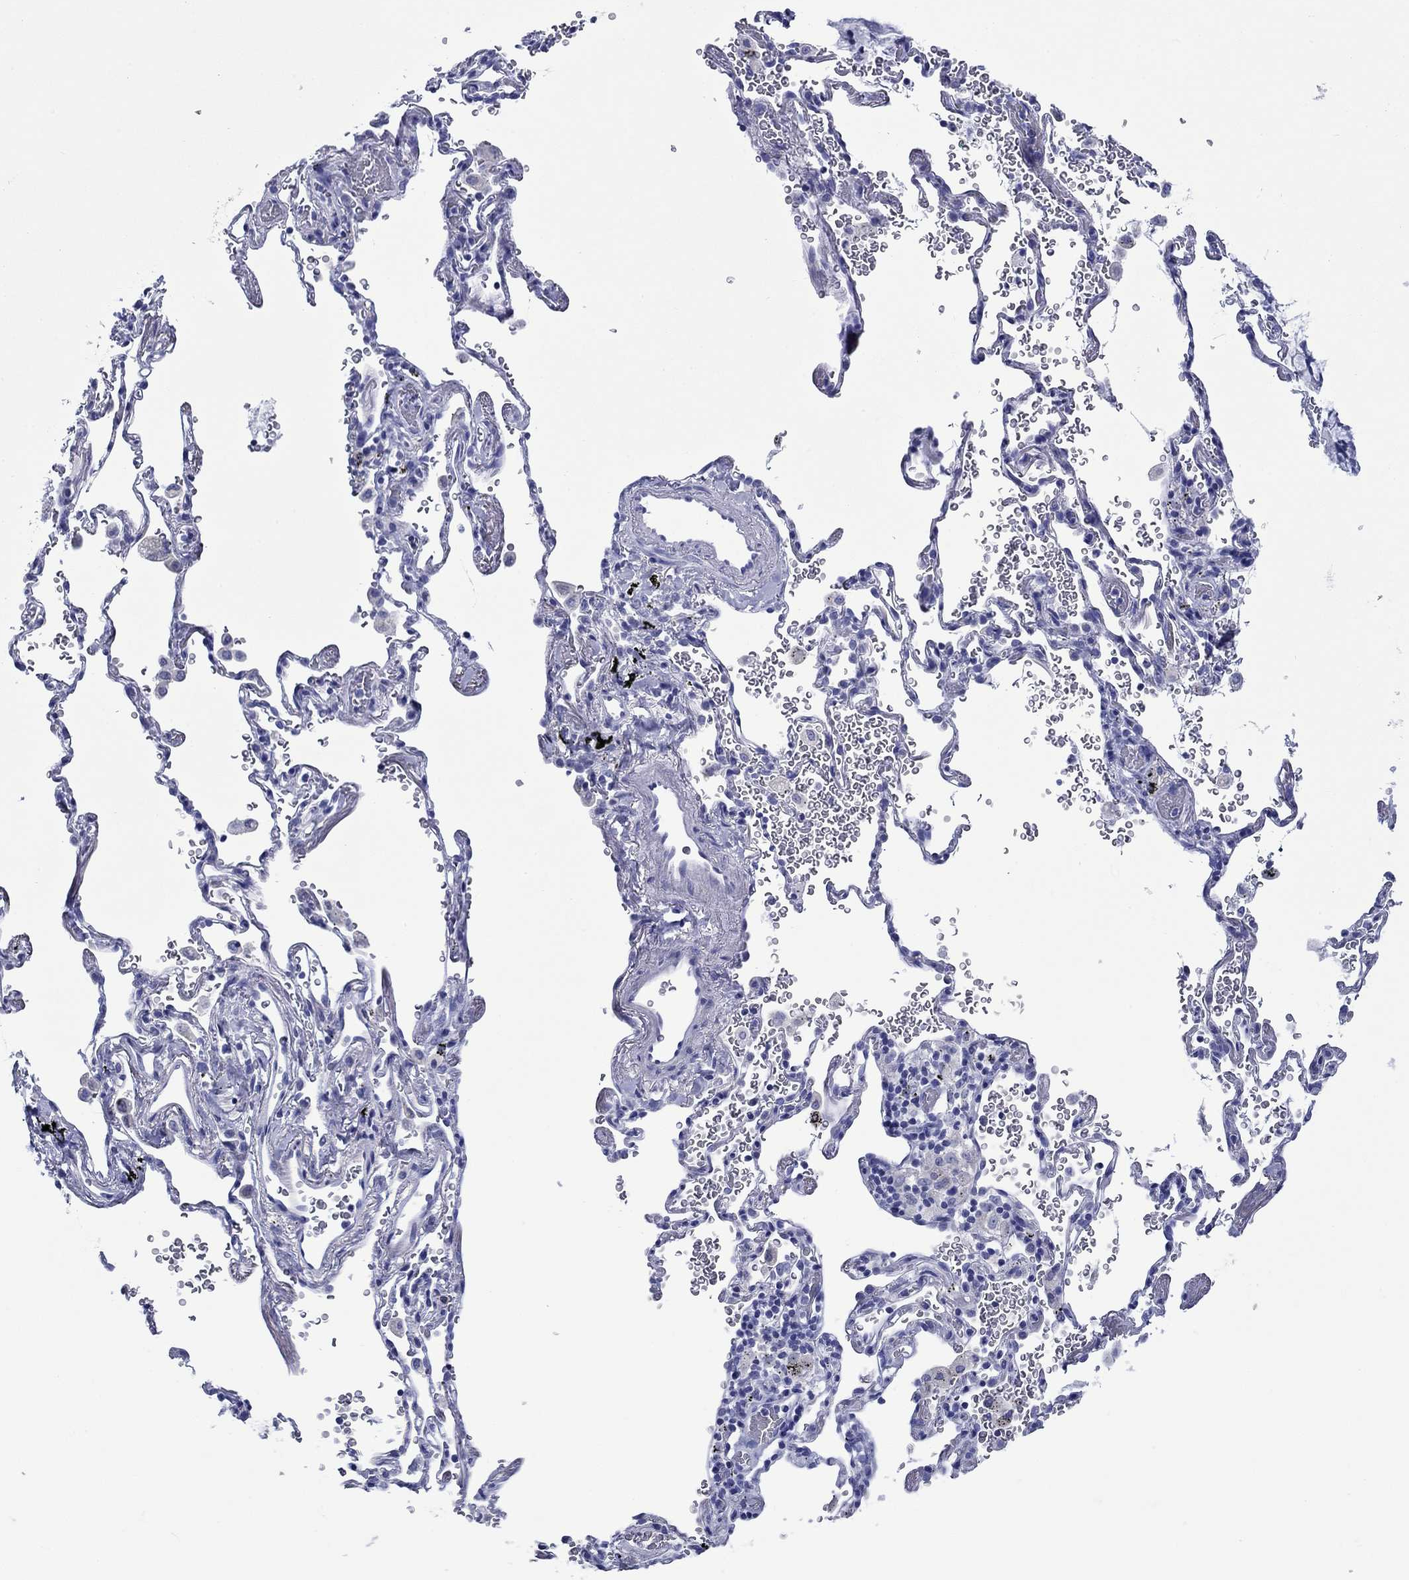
{"staining": {"intensity": "negative", "quantity": "none", "location": "none"}, "tissue": "soft tissue", "cell_type": "Fibroblasts", "image_type": "normal", "snomed": [{"axis": "morphology", "description": "Normal tissue, NOS"}, {"axis": "morphology", "description": "Adenocarcinoma, NOS"}, {"axis": "topography", "description": "Cartilage tissue"}, {"axis": "topography", "description": "Lung"}], "caption": "A micrograph of human soft tissue is negative for staining in fibroblasts. (IHC, brightfield microscopy, high magnification).", "gene": "GIP", "patient": {"sex": "male", "age": 59}}